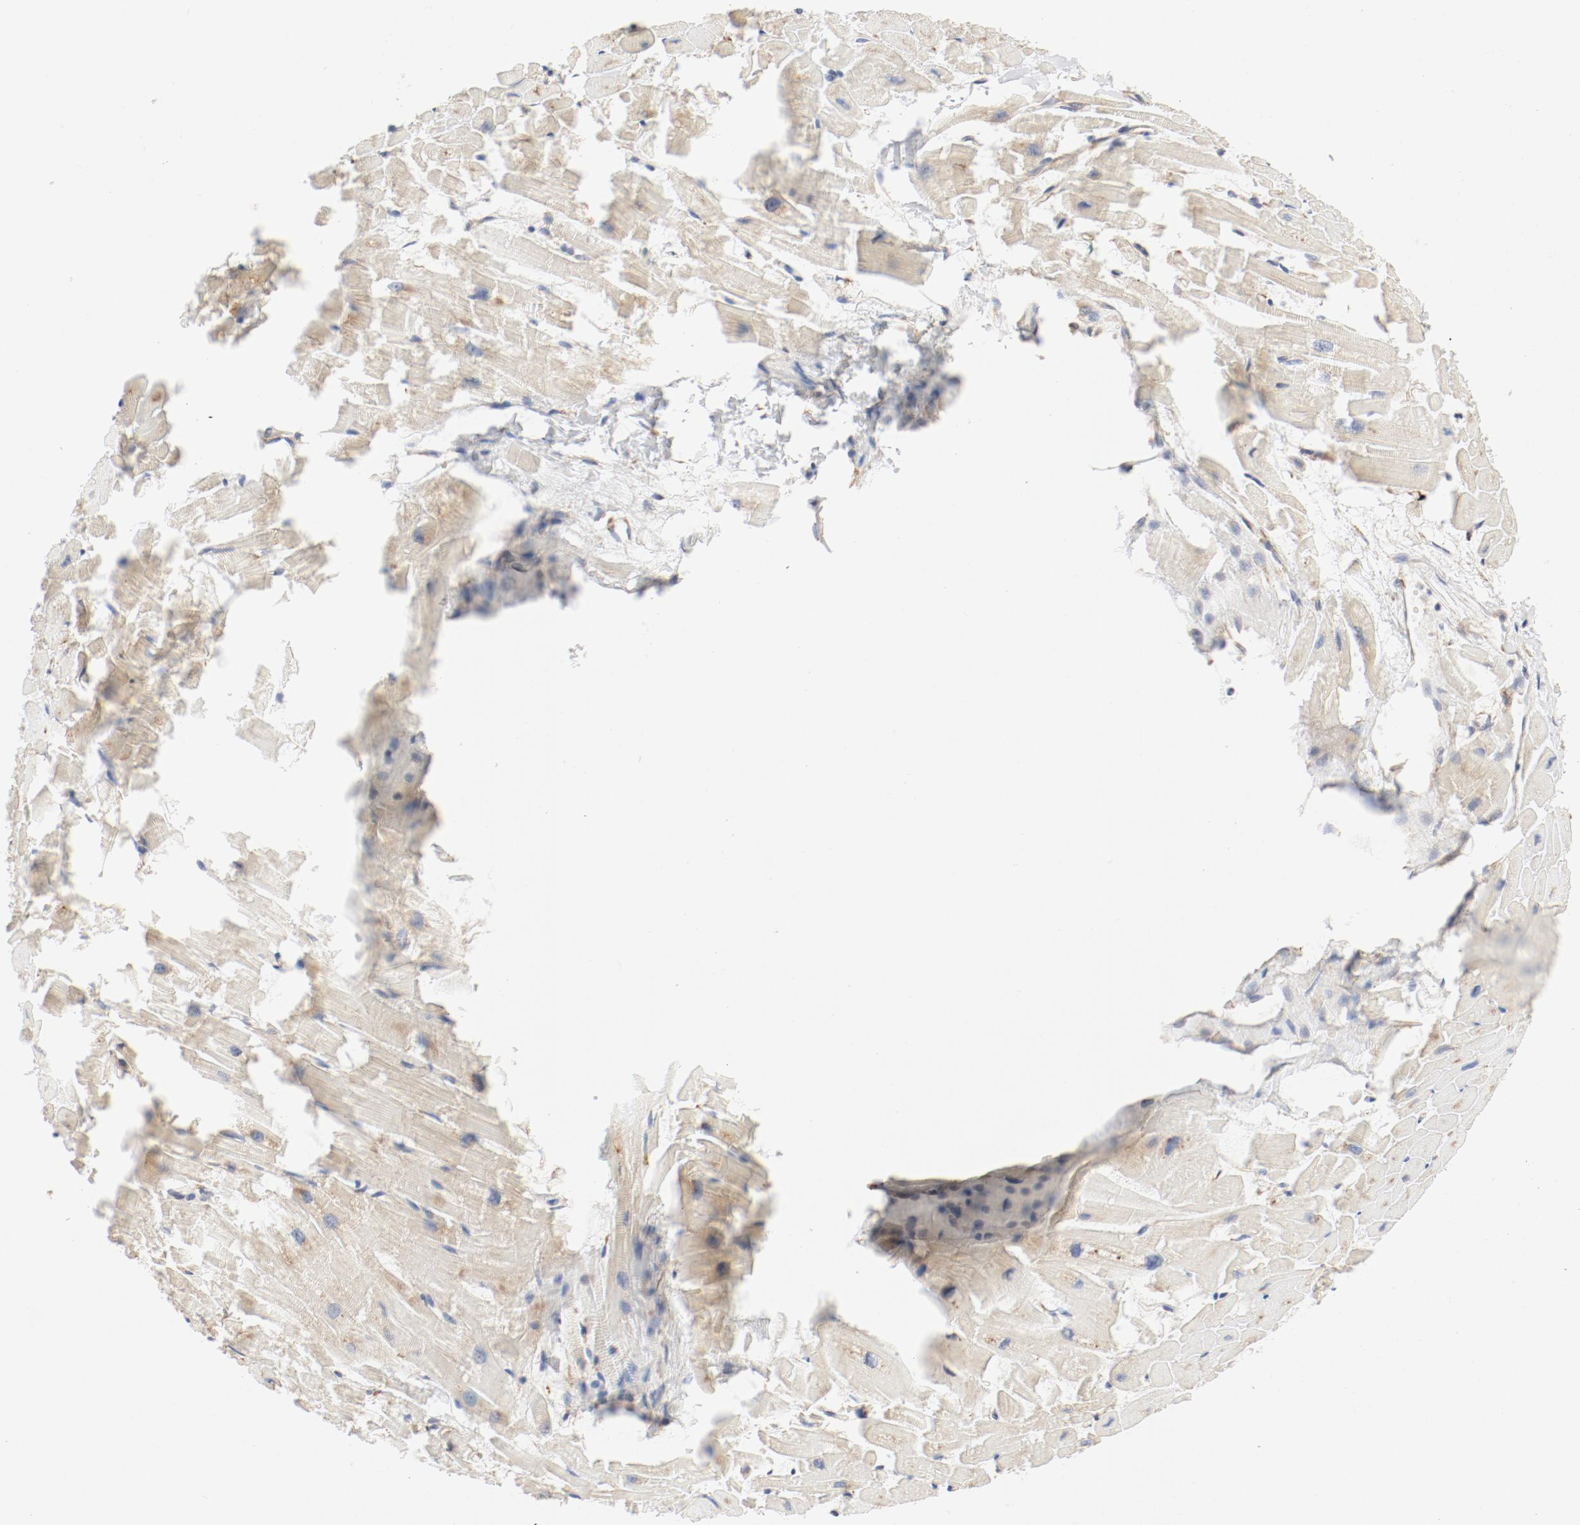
{"staining": {"intensity": "weak", "quantity": ">75%", "location": "cytoplasmic/membranous"}, "tissue": "heart muscle", "cell_type": "Cardiomyocytes", "image_type": "normal", "snomed": [{"axis": "morphology", "description": "Normal tissue, NOS"}, {"axis": "topography", "description": "Heart"}], "caption": "Weak cytoplasmic/membranous staining for a protein is seen in approximately >75% of cardiomyocytes of benign heart muscle using IHC.", "gene": "RPS6", "patient": {"sex": "female", "age": 19}}